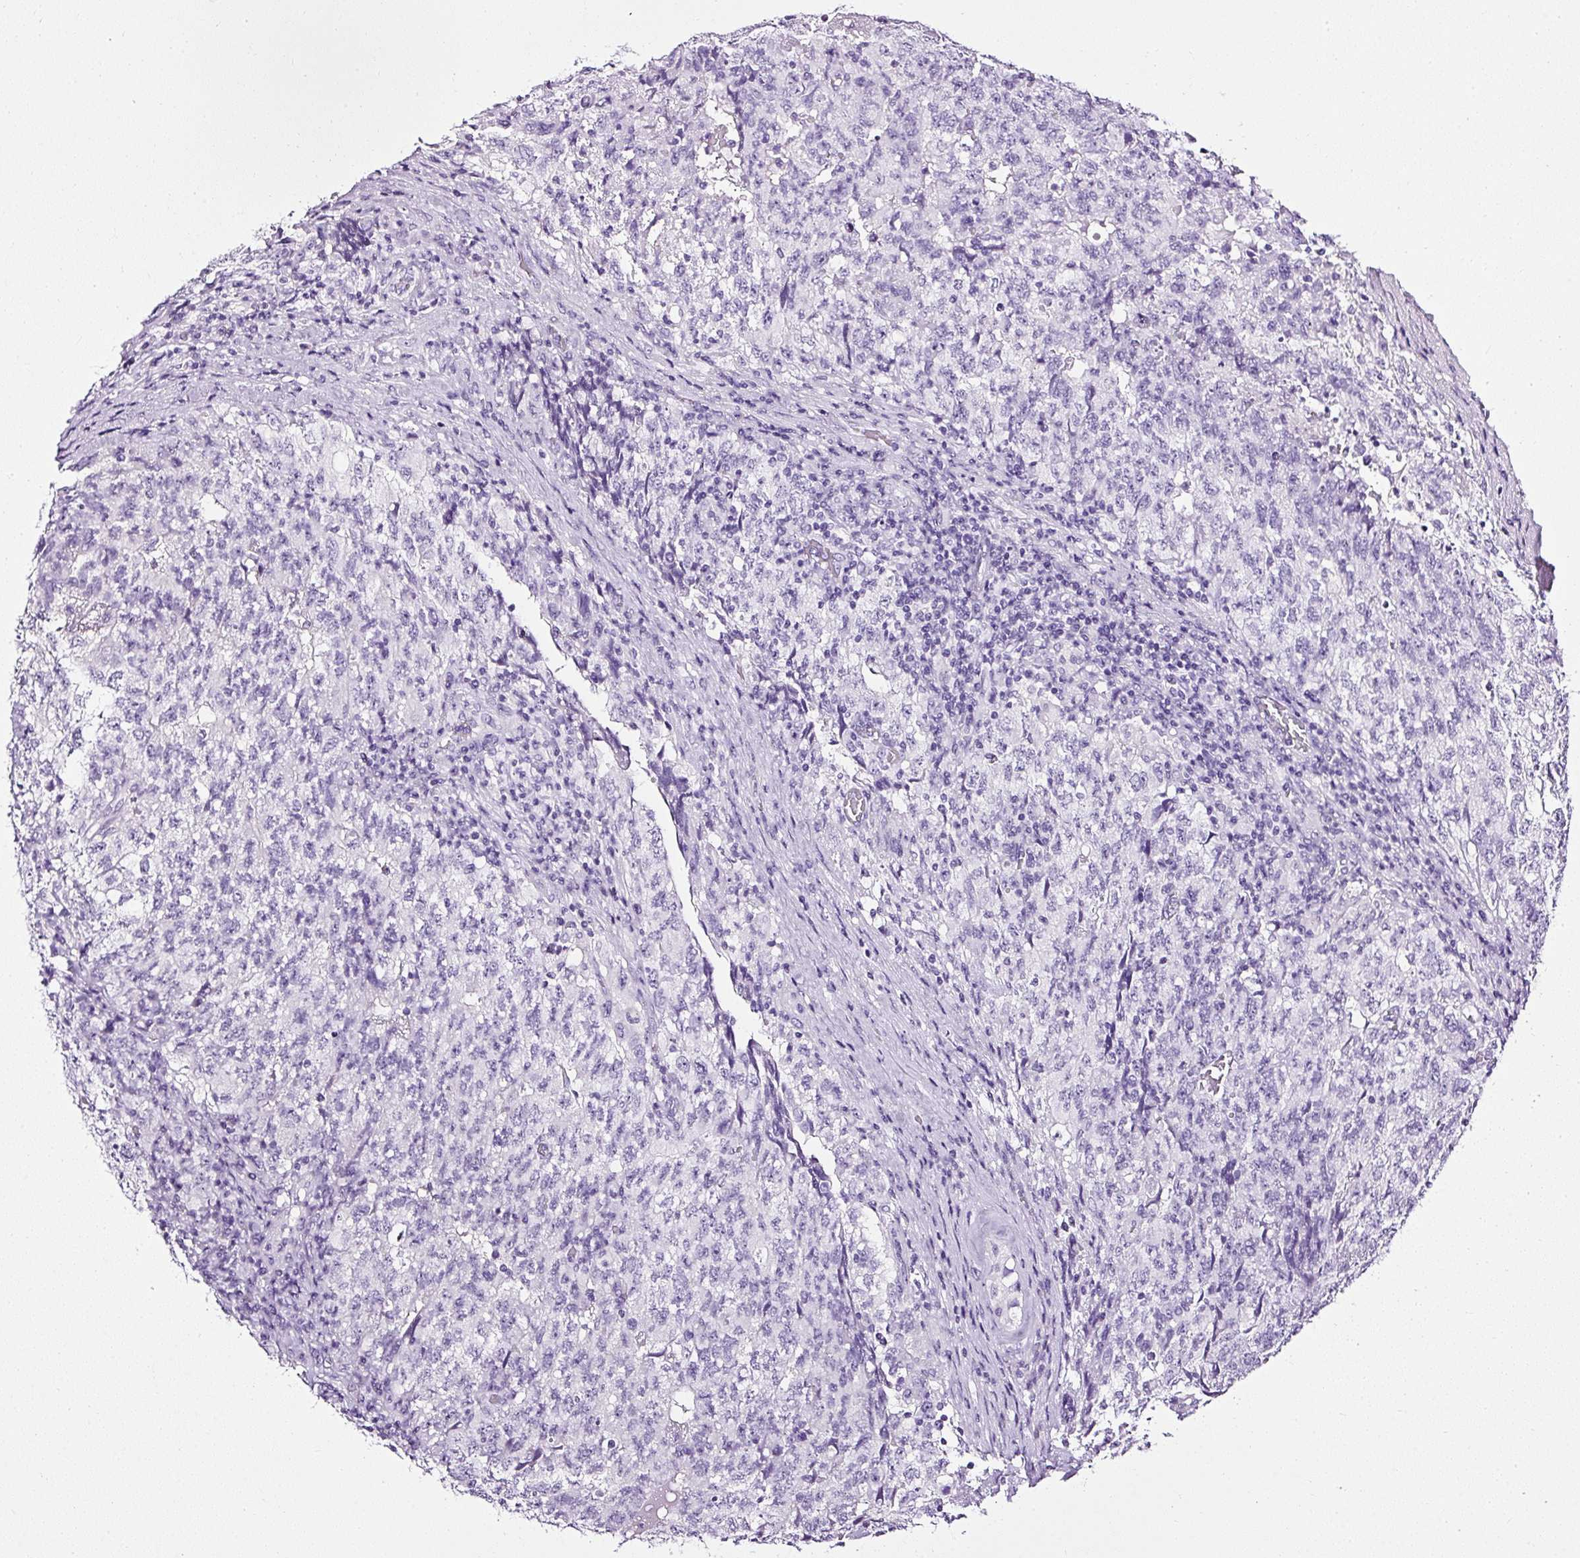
{"staining": {"intensity": "negative", "quantity": "none", "location": "none"}, "tissue": "testis cancer", "cell_type": "Tumor cells", "image_type": "cancer", "snomed": [{"axis": "morphology", "description": "Carcinoma, Embryonal, NOS"}, {"axis": "topography", "description": "Testis"}], "caption": "This is an immunohistochemistry (IHC) micrograph of human testis cancer. There is no positivity in tumor cells.", "gene": "ATP2A1", "patient": {"sex": "male", "age": 34}}